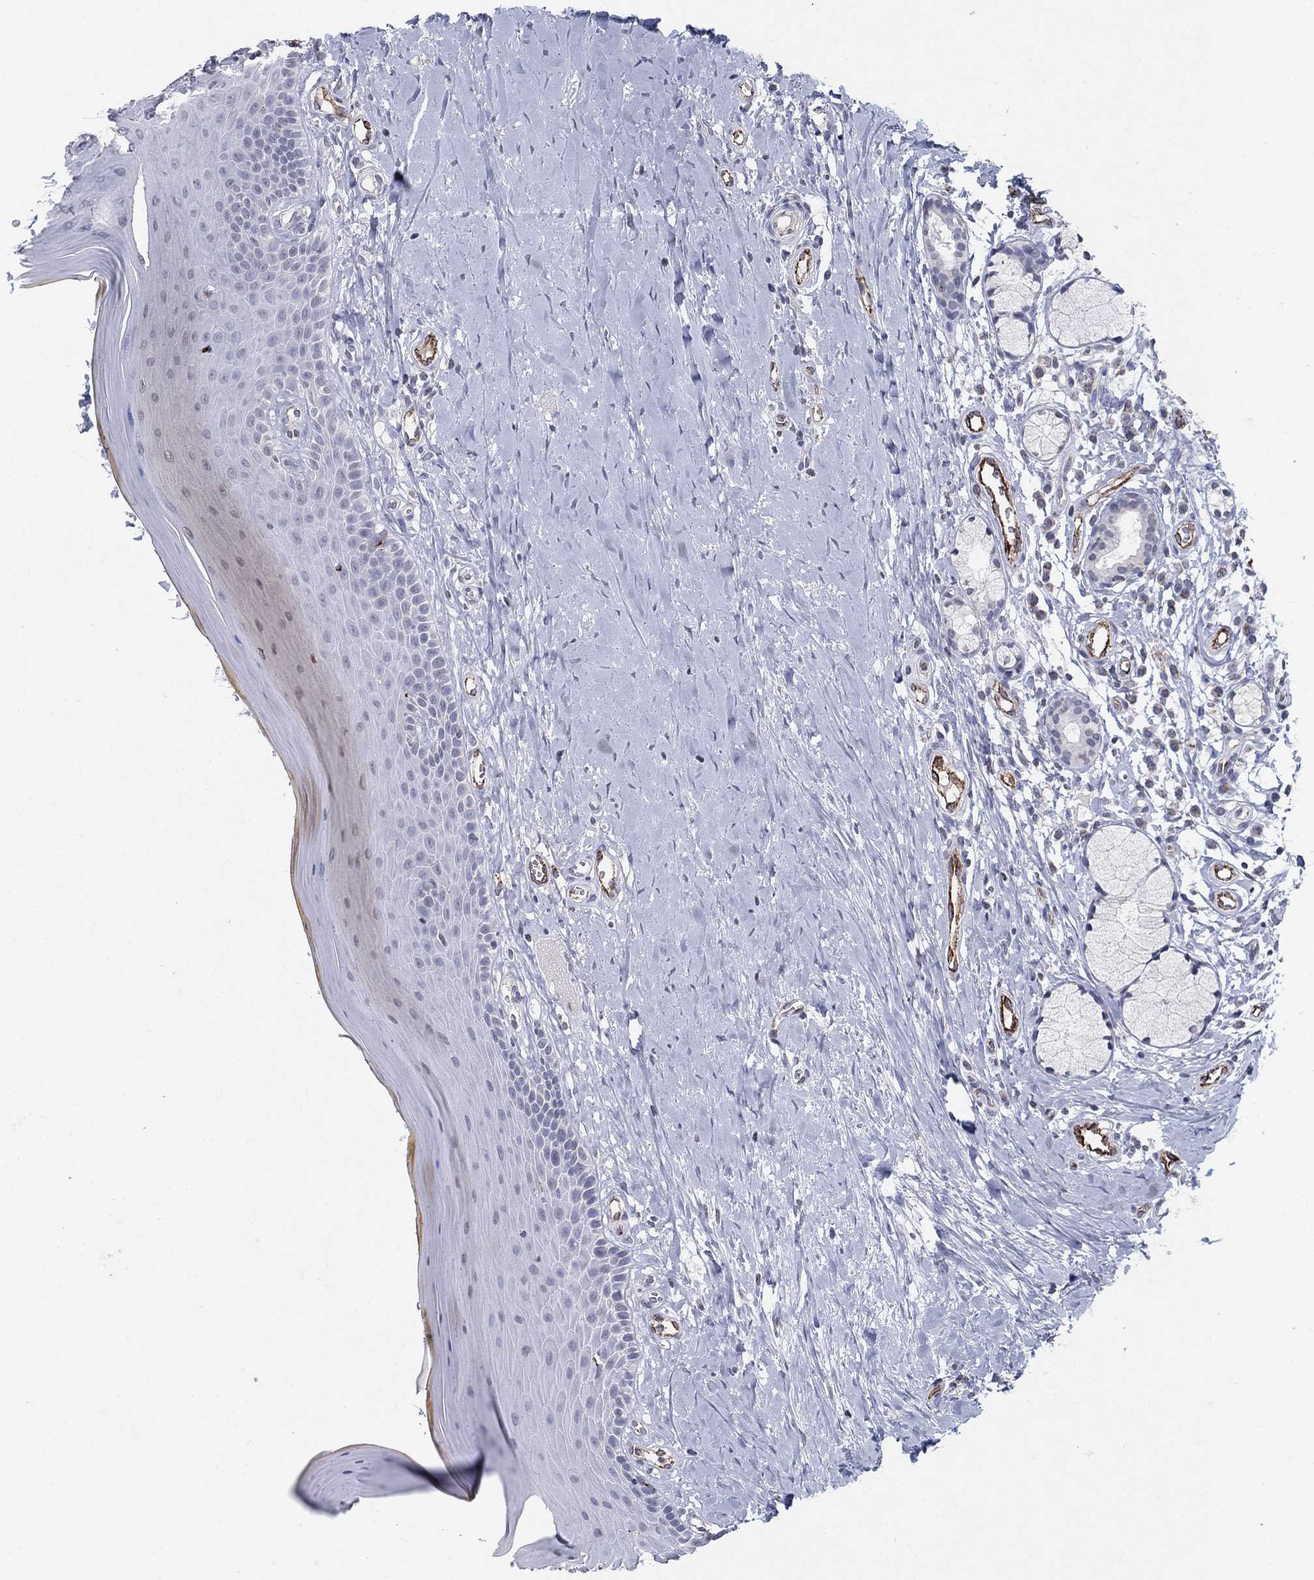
{"staining": {"intensity": "negative", "quantity": "none", "location": "none"}, "tissue": "oral mucosa", "cell_type": "Squamous epithelial cells", "image_type": "normal", "snomed": [{"axis": "morphology", "description": "Normal tissue, NOS"}, {"axis": "topography", "description": "Oral tissue"}], "caption": "The micrograph demonstrates no staining of squamous epithelial cells in normal oral mucosa.", "gene": "TINAG", "patient": {"sex": "female", "age": 43}}